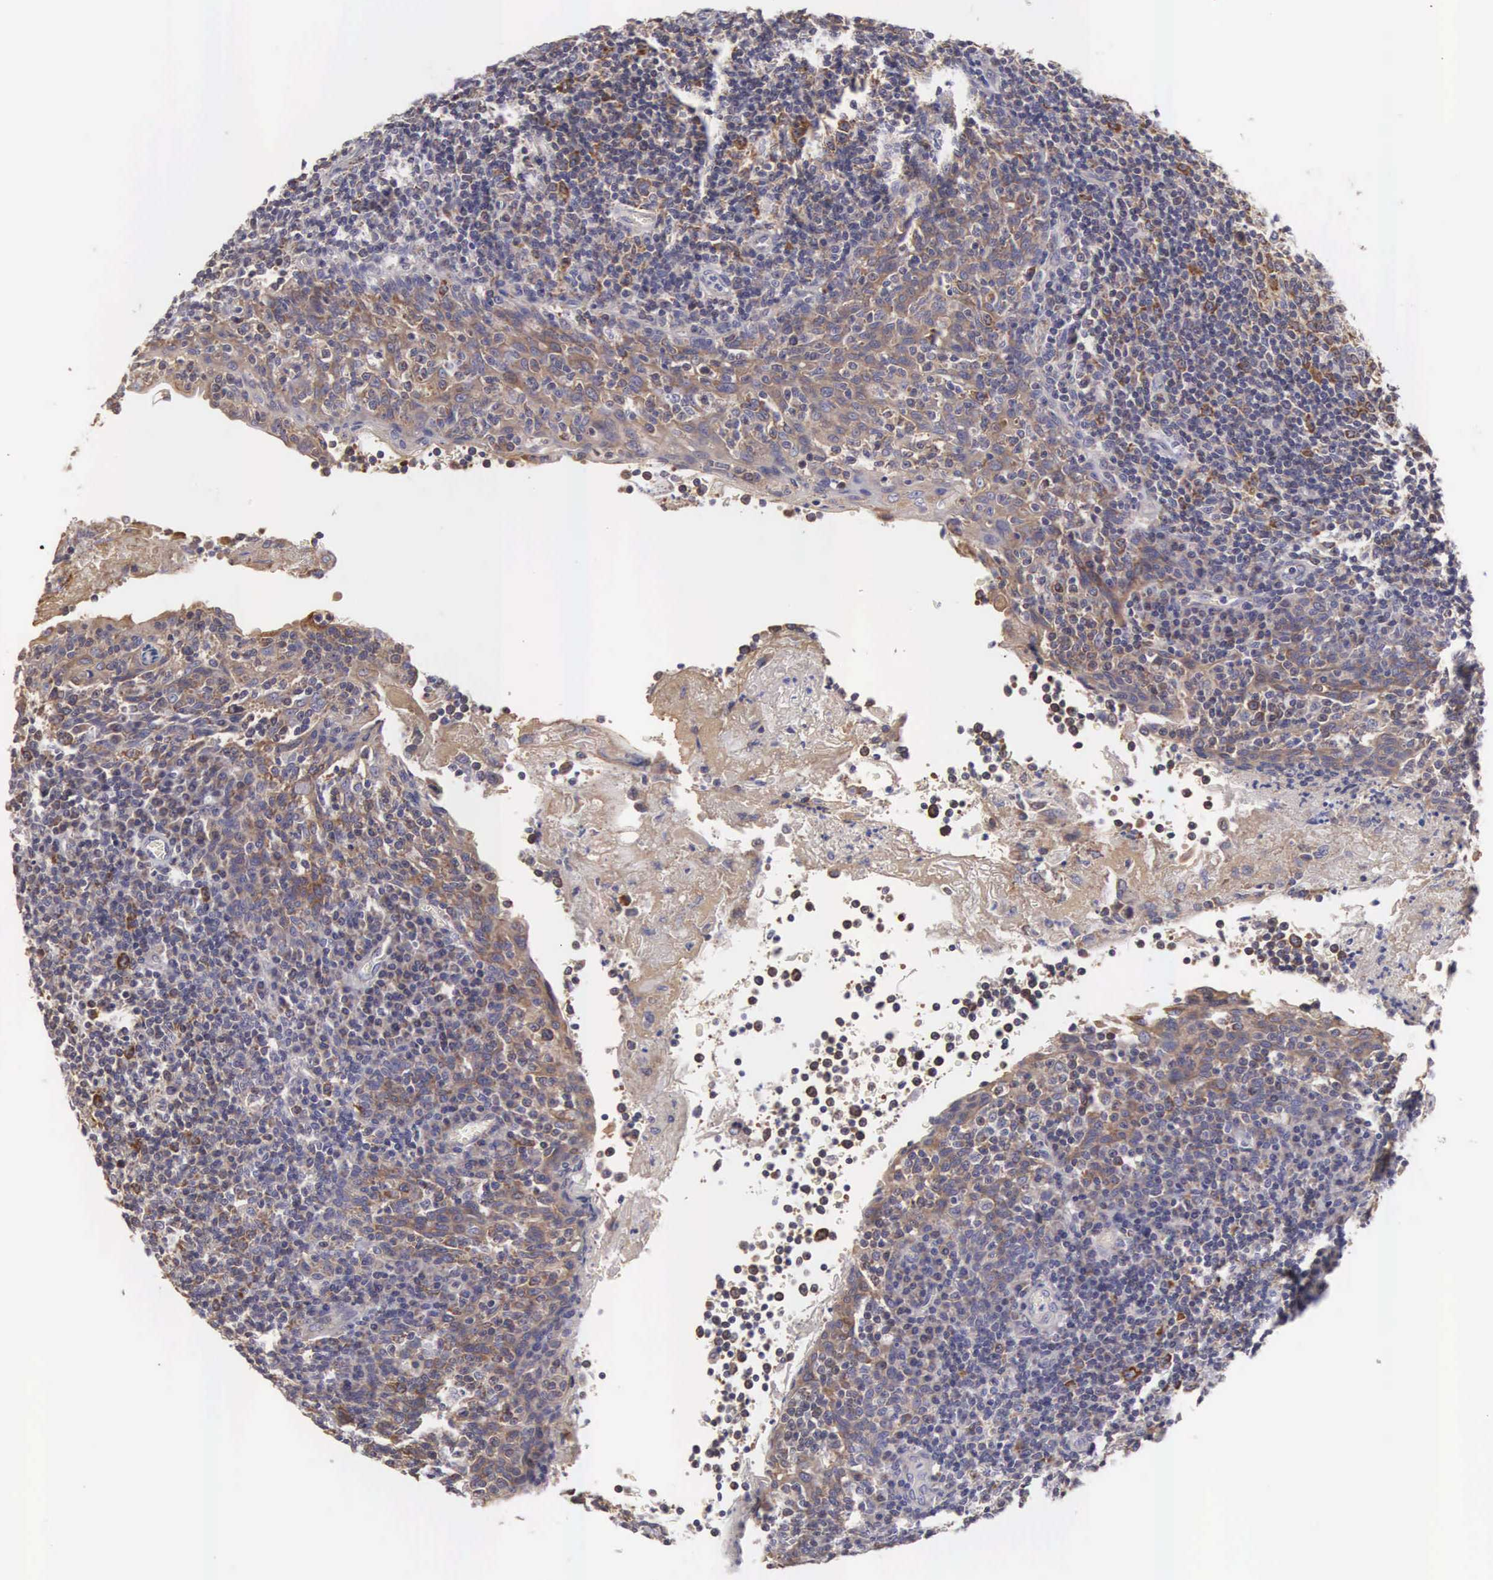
{"staining": {"intensity": "weak", "quantity": "<25%", "location": "cytoplasmic/membranous"}, "tissue": "tonsil", "cell_type": "Non-germinal center cells", "image_type": "normal", "snomed": [{"axis": "morphology", "description": "Normal tissue, NOS"}, {"axis": "topography", "description": "Tonsil"}], "caption": "An immunohistochemistry (IHC) micrograph of benign tonsil is shown. There is no staining in non-germinal center cells of tonsil.", "gene": "TXLNG", "patient": {"sex": "female", "age": 3}}